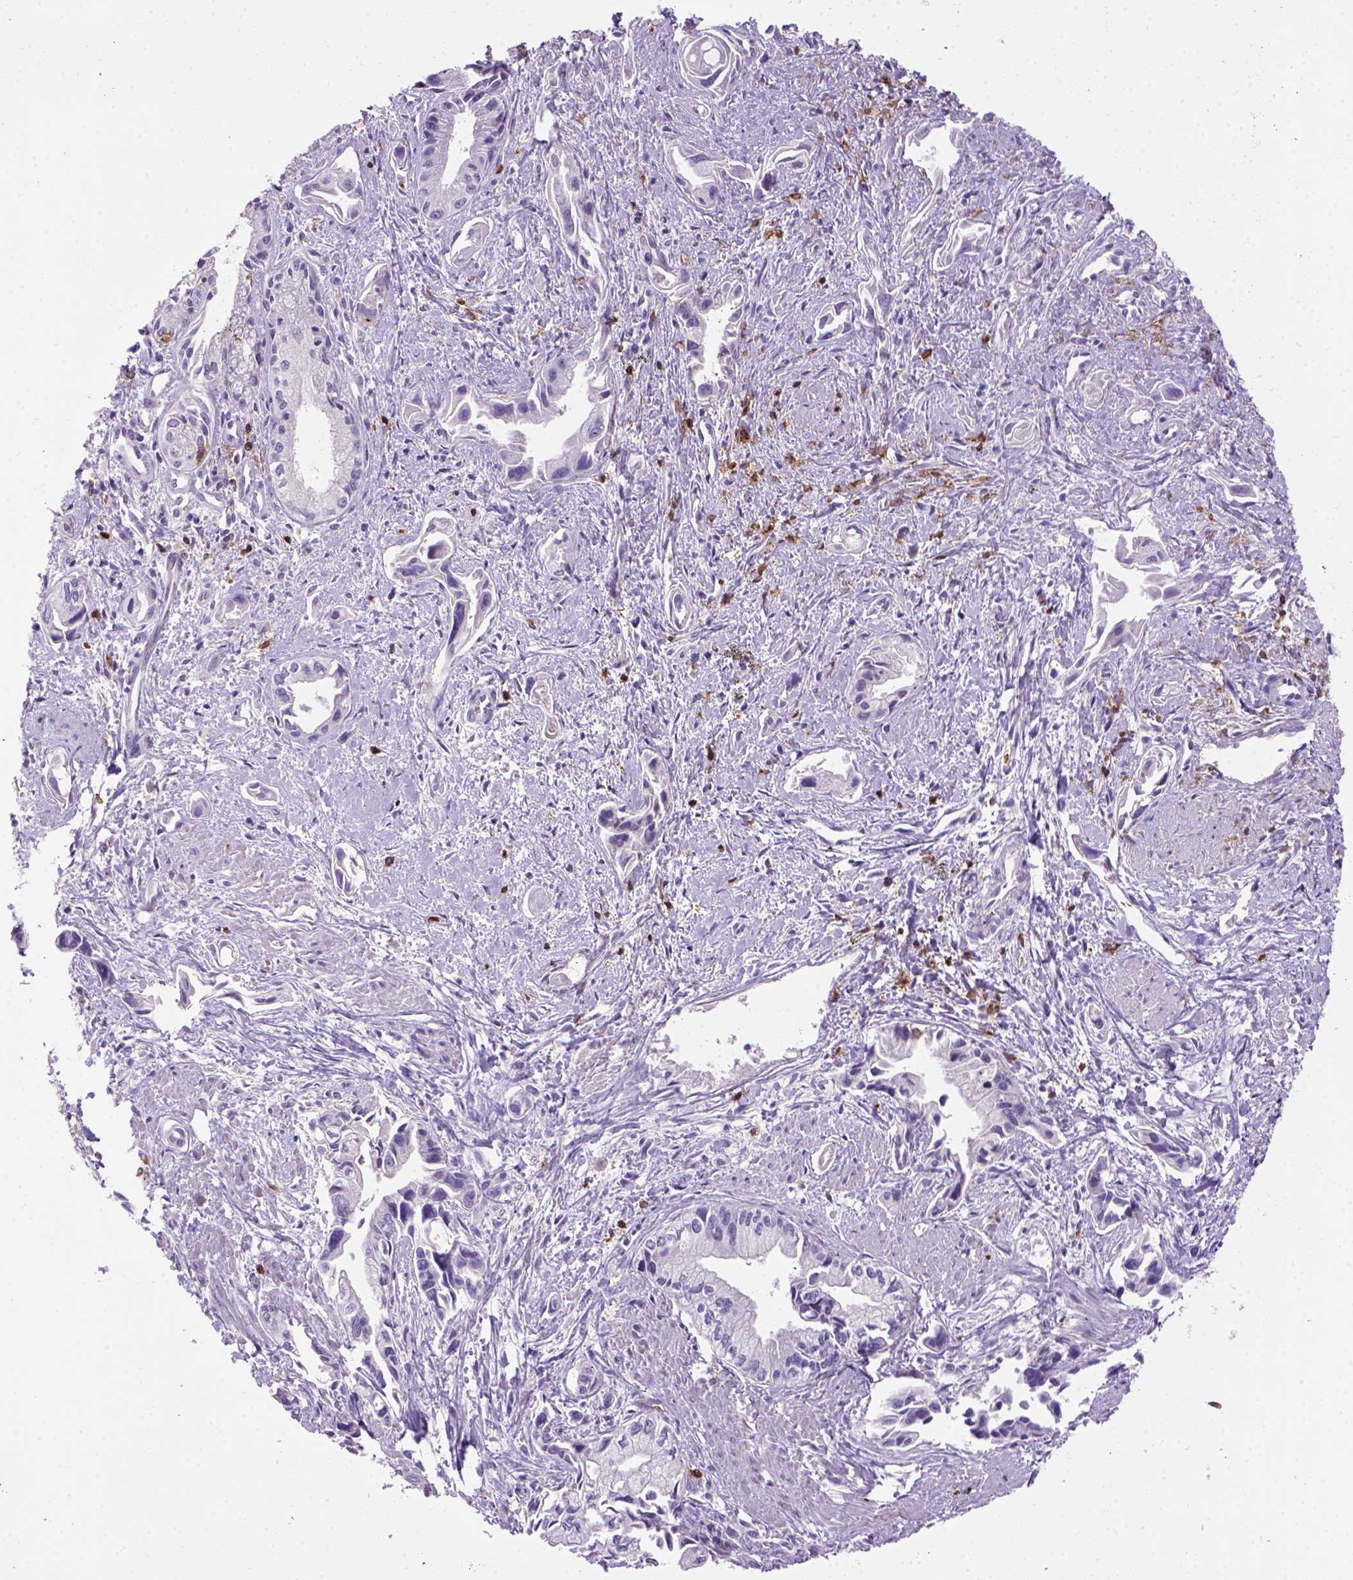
{"staining": {"intensity": "negative", "quantity": "none", "location": "none"}, "tissue": "pancreatic cancer", "cell_type": "Tumor cells", "image_type": "cancer", "snomed": [{"axis": "morphology", "description": "Adenocarcinoma, NOS"}, {"axis": "topography", "description": "Pancreas"}], "caption": "A high-resolution micrograph shows immunohistochemistry staining of pancreatic cancer, which reveals no significant staining in tumor cells.", "gene": "CD3E", "patient": {"sex": "female", "age": 61}}